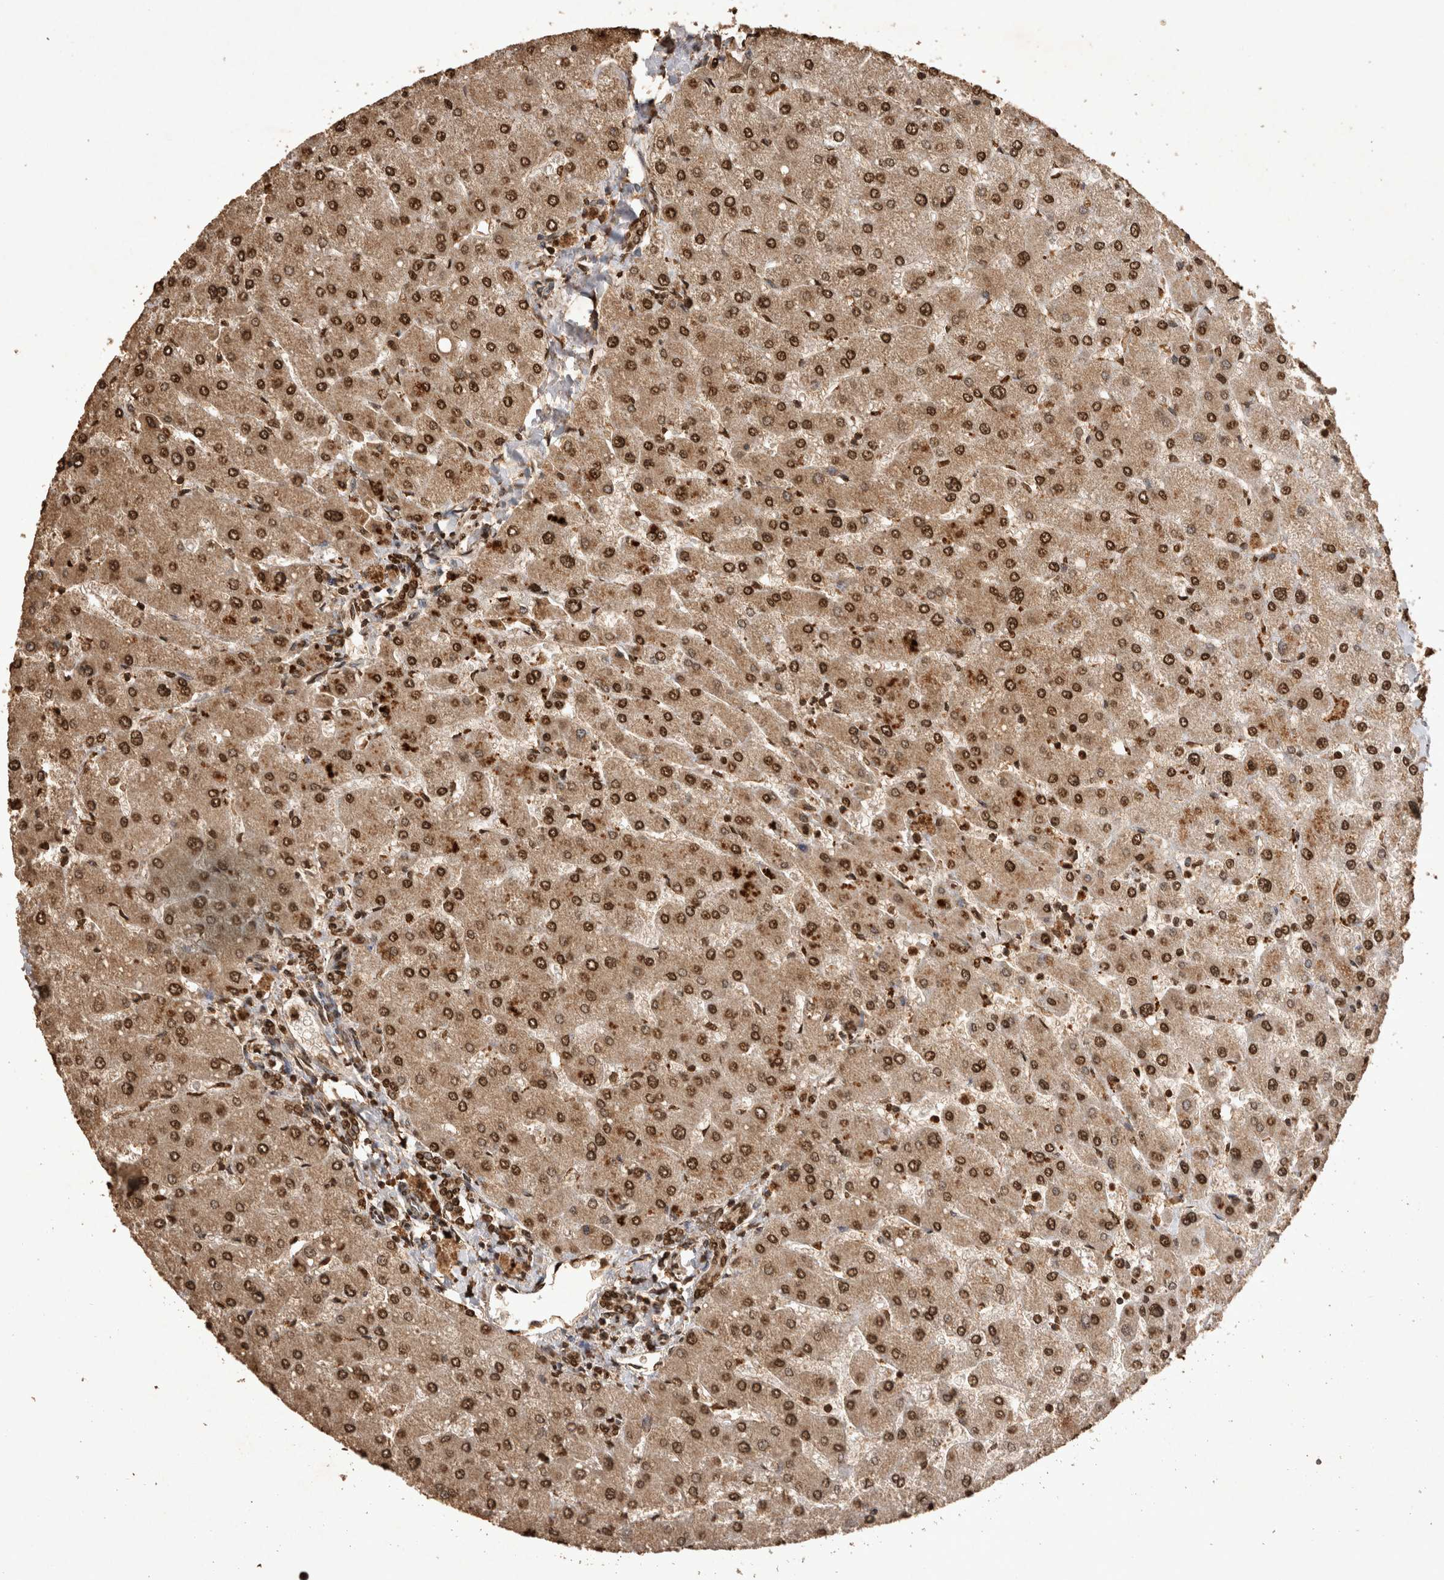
{"staining": {"intensity": "strong", "quantity": ">75%", "location": "cytoplasmic/membranous,nuclear"}, "tissue": "liver", "cell_type": "Cholangiocytes", "image_type": "normal", "snomed": [{"axis": "morphology", "description": "Normal tissue, NOS"}, {"axis": "topography", "description": "Liver"}], "caption": "Immunohistochemical staining of benign liver reveals >75% levels of strong cytoplasmic/membranous,nuclear protein positivity in approximately >75% of cholangiocytes.", "gene": "OAS2", "patient": {"sex": "male", "age": 55}}